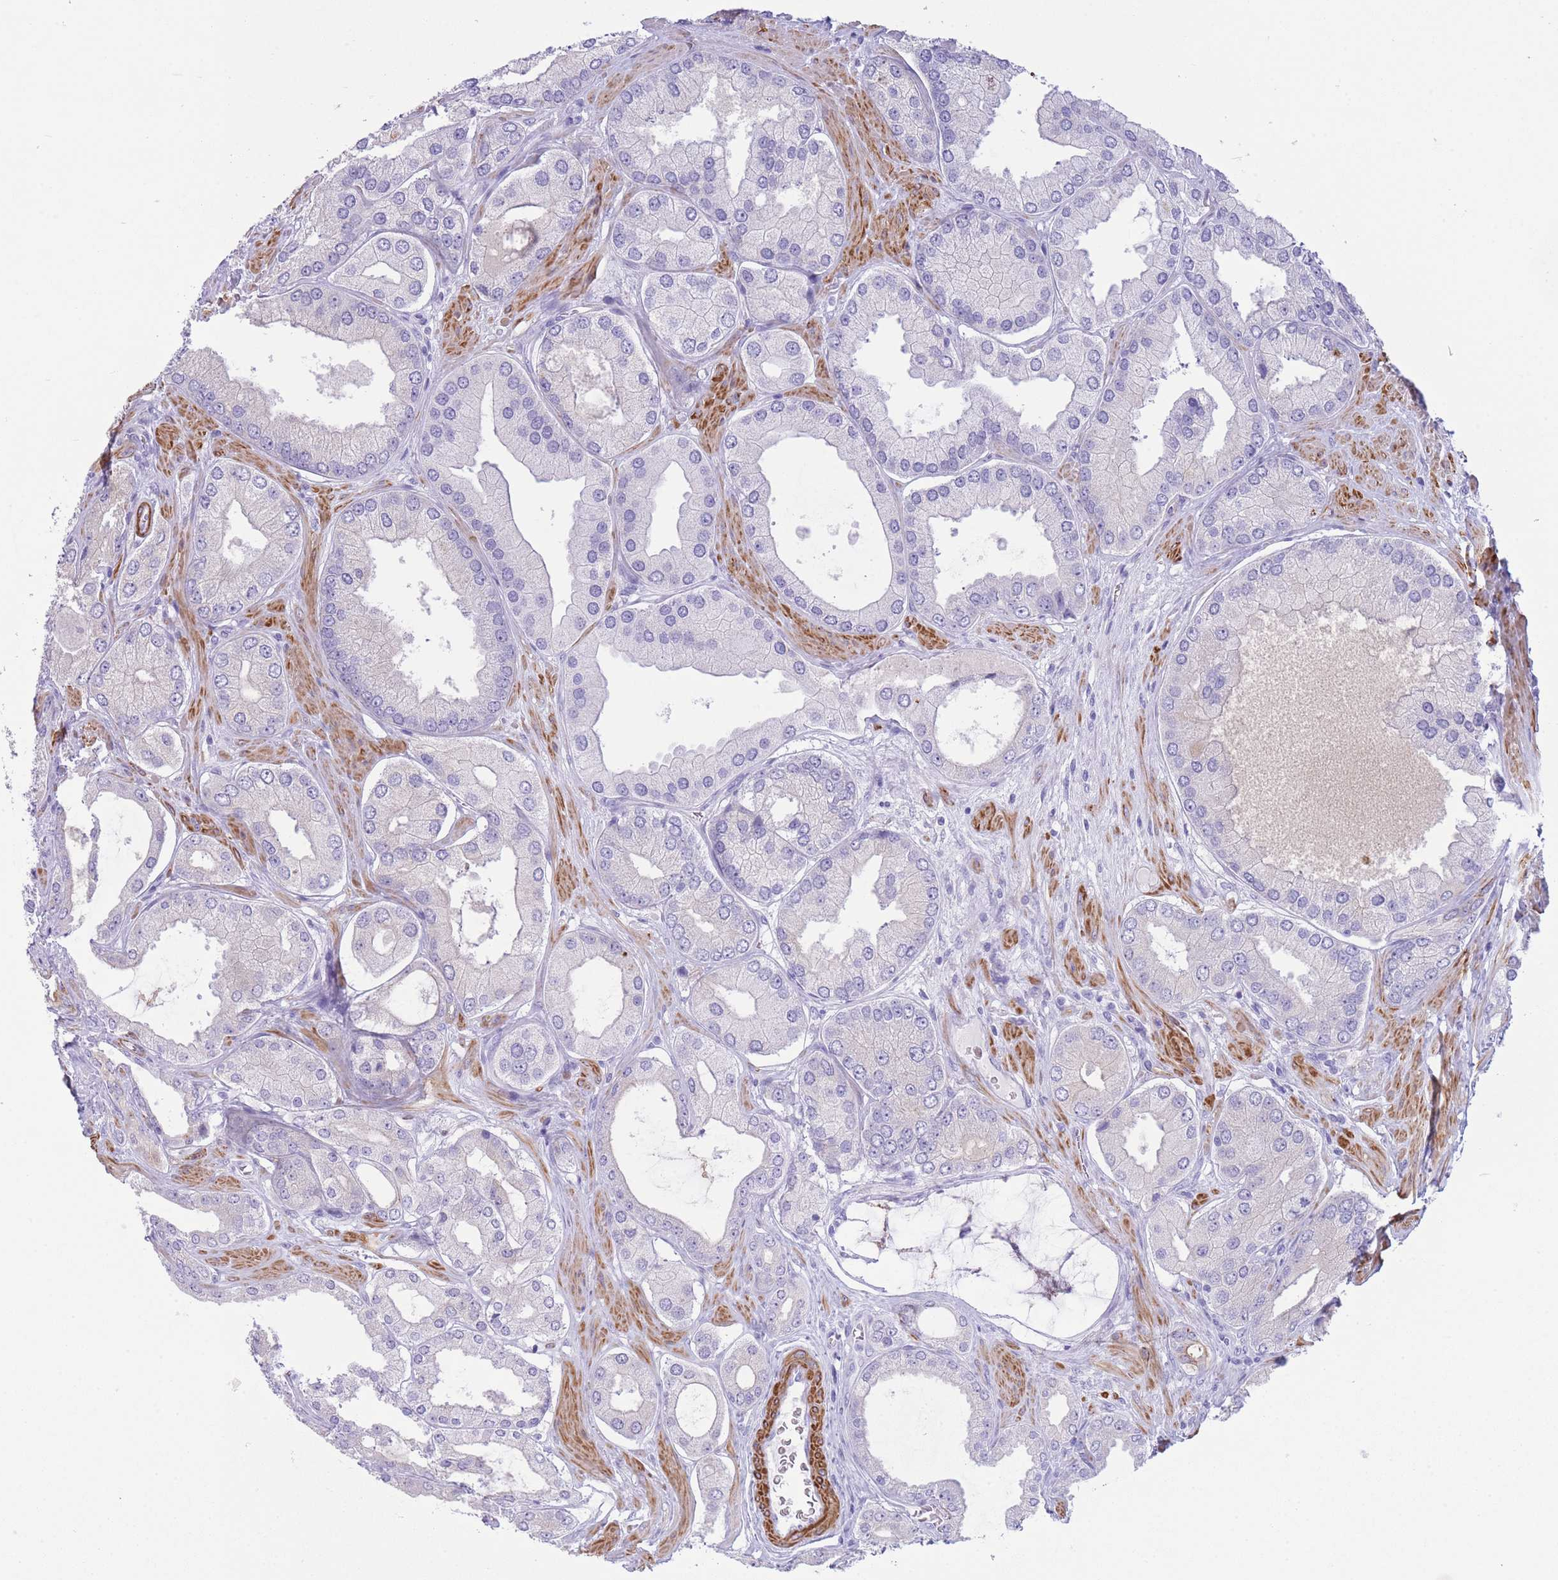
{"staining": {"intensity": "negative", "quantity": "none", "location": "none"}, "tissue": "prostate cancer", "cell_type": "Tumor cells", "image_type": "cancer", "snomed": [{"axis": "morphology", "description": "Adenocarcinoma, Low grade"}, {"axis": "topography", "description": "Prostate"}], "caption": "IHC micrograph of neoplastic tissue: prostate low-grade adenocarcinoma stained with DAB reveals no significant protein positivity in tumor cells.", "gene": "VWA8", "patient": {"sex": "male", "age": 42}}